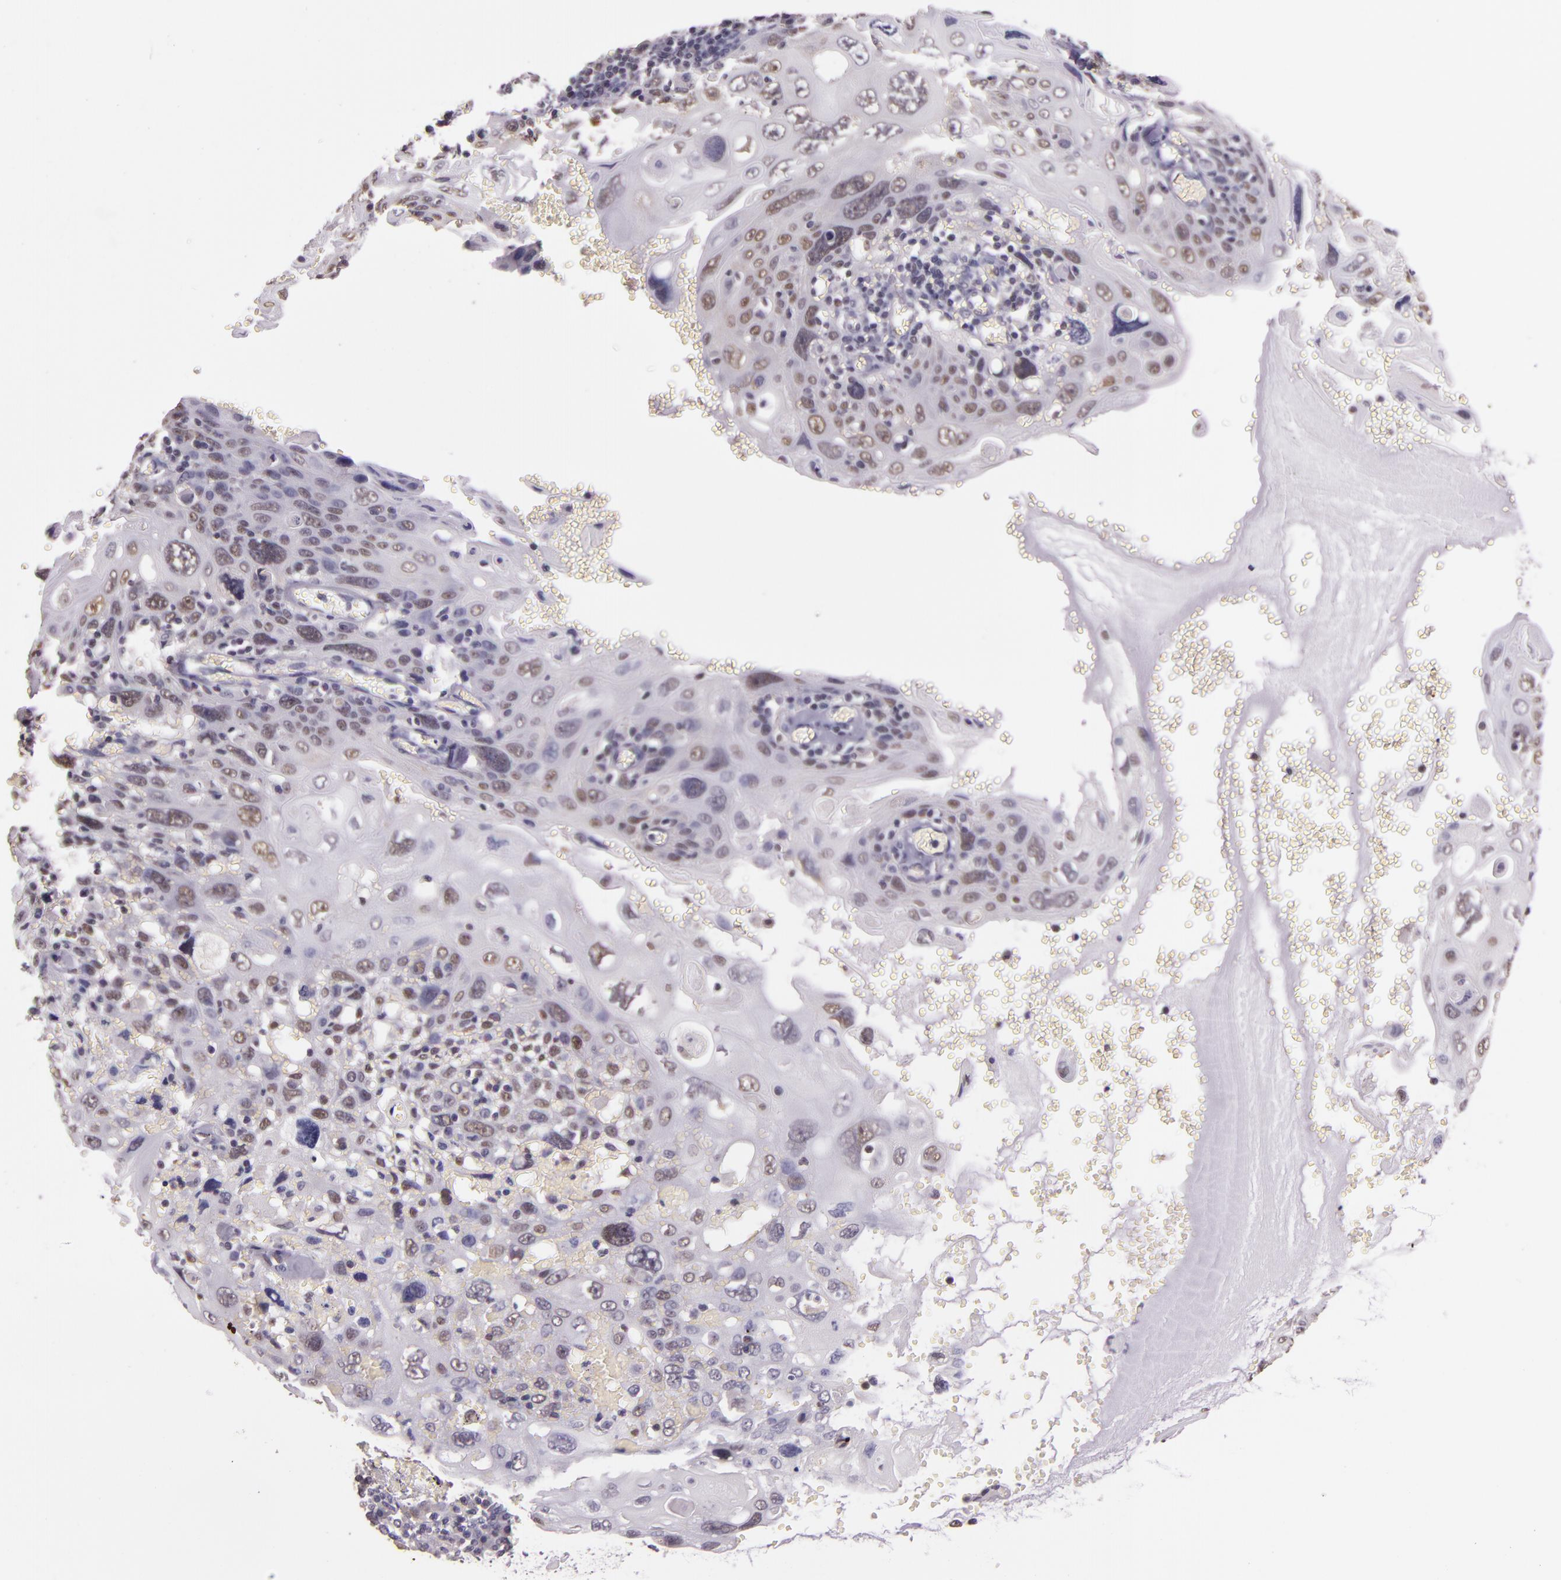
{"staining": {"intensity": "moderate", "quantity": "25%-75%", "location": "nuclear"}, "tissue": "cervical cancer", "cell_type": "Tumor cells", "image_type": "cancer", "snomed": [{"axis": "morphology", "description": "Squamous cell carcinoma, NOS"}, {"axis": "topography", "description": "Cervix"}], "caption": "Immunohistochemical staining of cervical squamous cell carcinoma demonstrates medium levels of moderate nuclear positivity in approximately 25%-75% of tumor cells.", "gene": "HSPA8", "patient": {"sex": "female", "age": 54}}